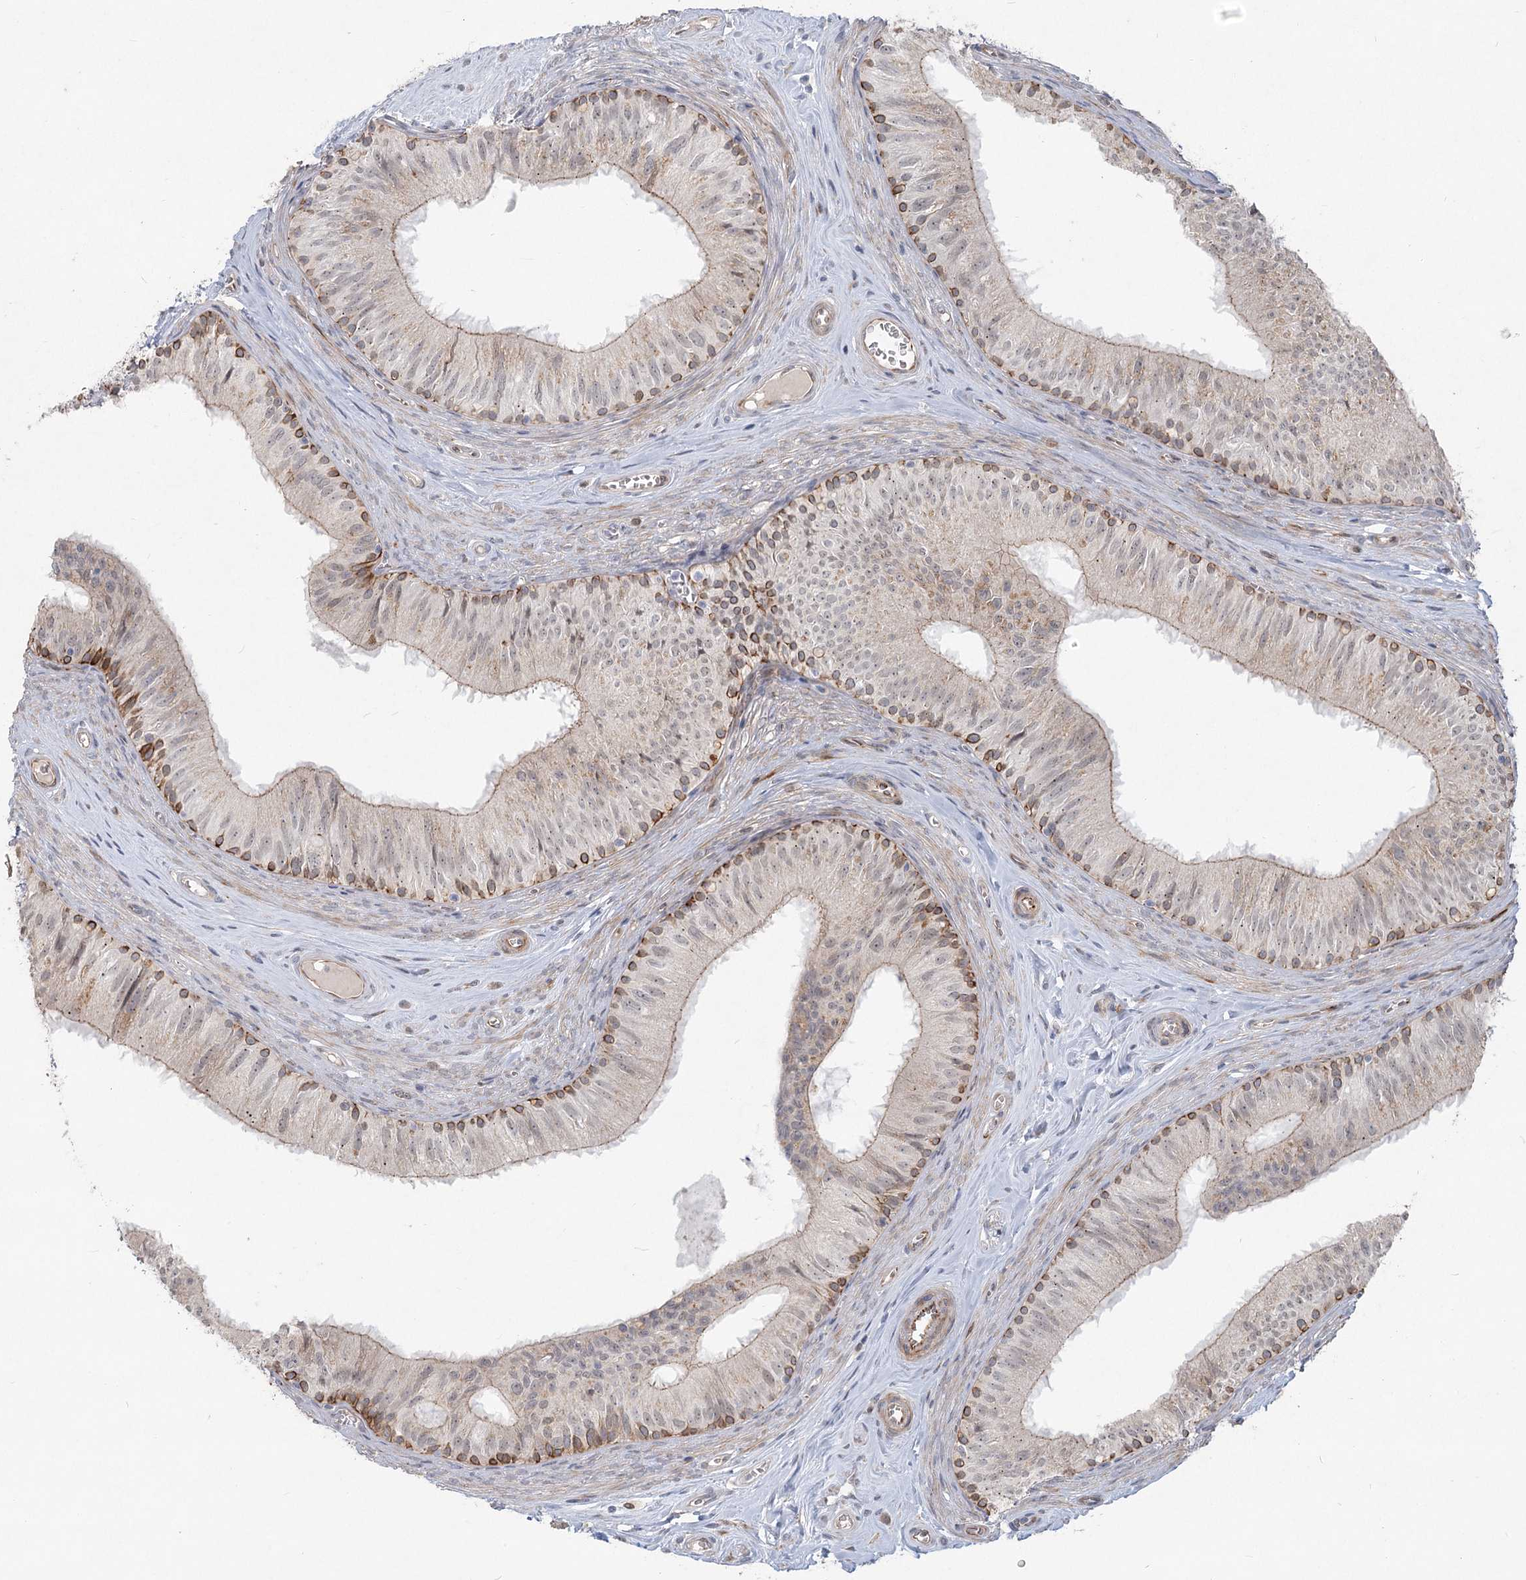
{"staining": {"intensity": "moderate", "quantity": "<25%", "location": "cytoplasmic/membranous"}, "tissue": "epididymis", "cell_type": "Glandular cells", "image_type": "normal", "snomed": [{"axis": "morphology", "description": "Normal tissue, NOS"}, {"axis": "topography", "description": "Epididymis"}], "caption": "Immunohistochemical staining of benign epididymis shows moderate cytoplasmic/membranous protein staining in about <25% of glandular cells. Nuclei are stained in blue.", "gene": "LRP2BP", "patient": {"sex": "male", "age": 46}}